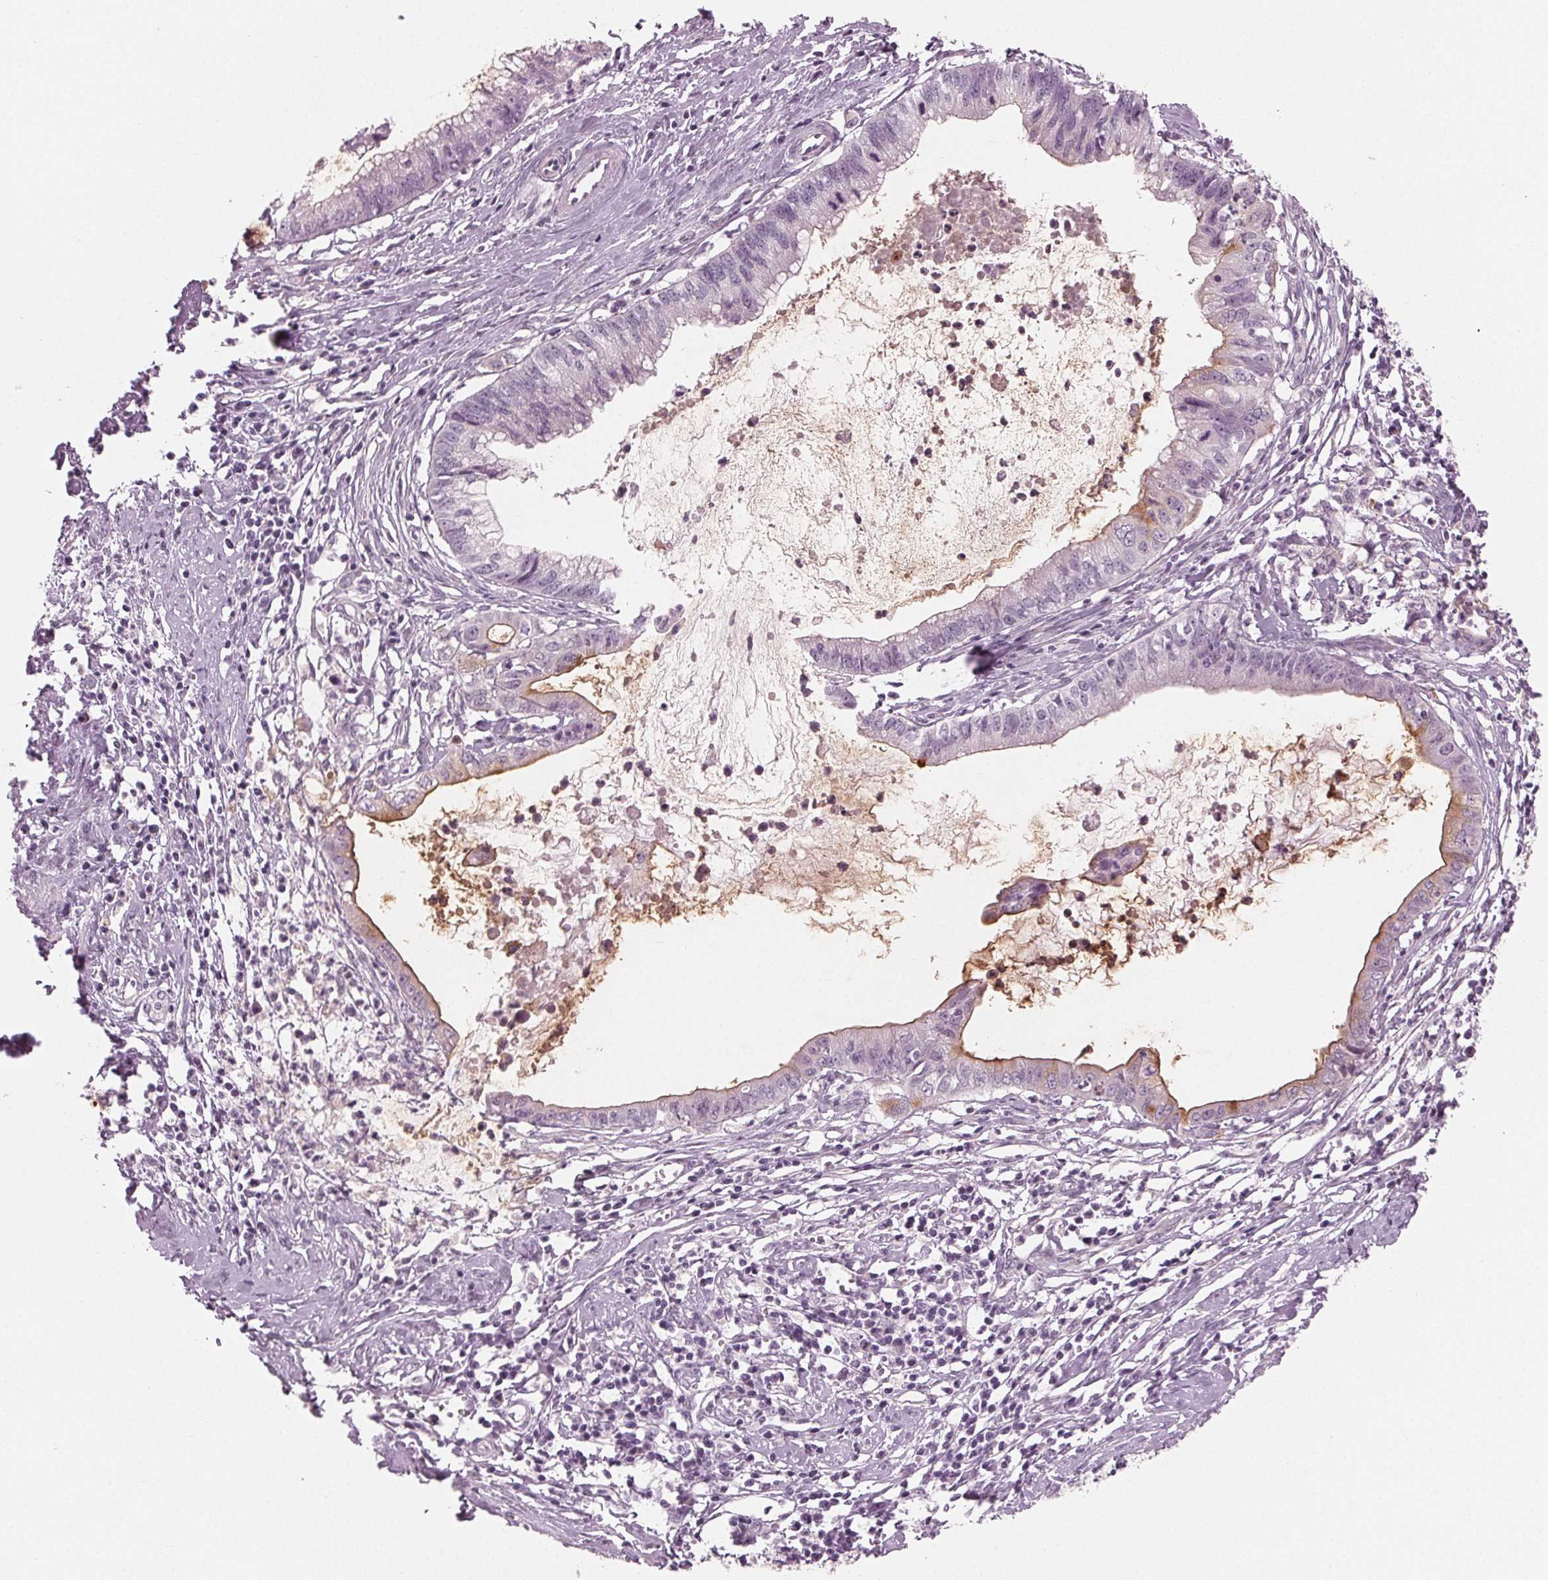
{"staining": {"intensity": "weak", "quantity": "<25%", "location": "cytoplasmic/membranous"}, "tissue": "cervical cancer", "cell_type": "Tumor cells", "image_type": "cancer", "snomed": [{"axis": "morphology", "description": "Normal tissue, NOS"}, {"axis": "morphology", "description": "Adenocarcinoma, NOS"}, {"axis": "topography", "description": "Cervix"}], "caption": "An image of human cervical cancer is negative for staining in tumor cells. (Stains: DAB immunohistochemistry (IHC) with hematoxylin counter stain, Microscopy: brightfield microscopy at high magnification).", "gene": "PRAP1", "patient": {"sex": "female", "age": 38}}